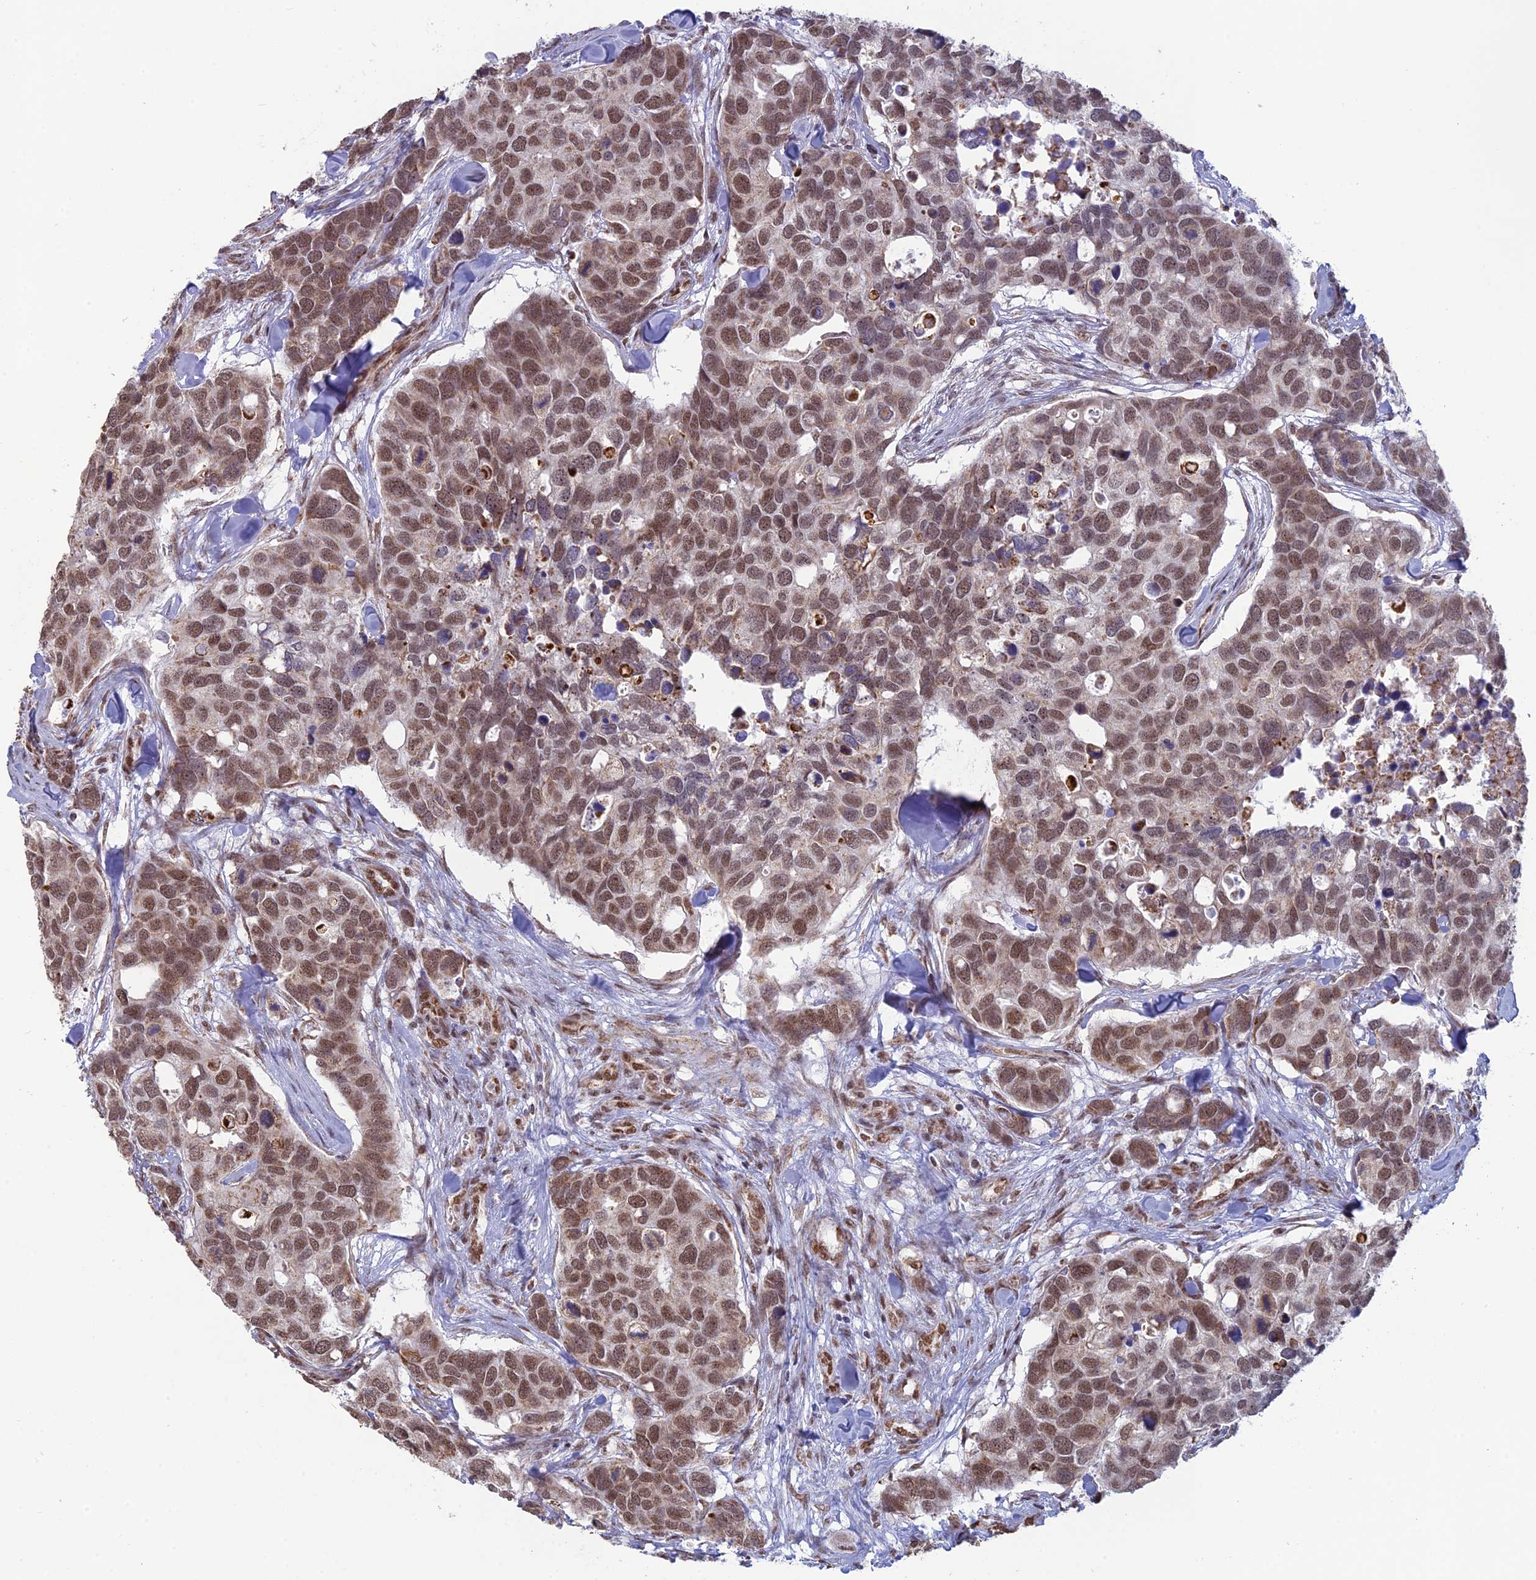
{"staining": {"intensity": "moderate", "quantity": ">75%", "location": "nuclear"}, "tissue": "breast cancer", "cell_type": "Tumor cells", "image_type": "cancer", "snomed": [{"axis": "morphology", "description": "Duct carcinoma"}, {"axis": "topography", "description": "Breast"}], "caption": "Approximately >75% of tumor cells in human breast cancer display moderate nuclear protein expression as visualized by brown immunohistochemical staining.", "gene": "ARHGAP40", "patient": {"sex": "female", "age": 83}}